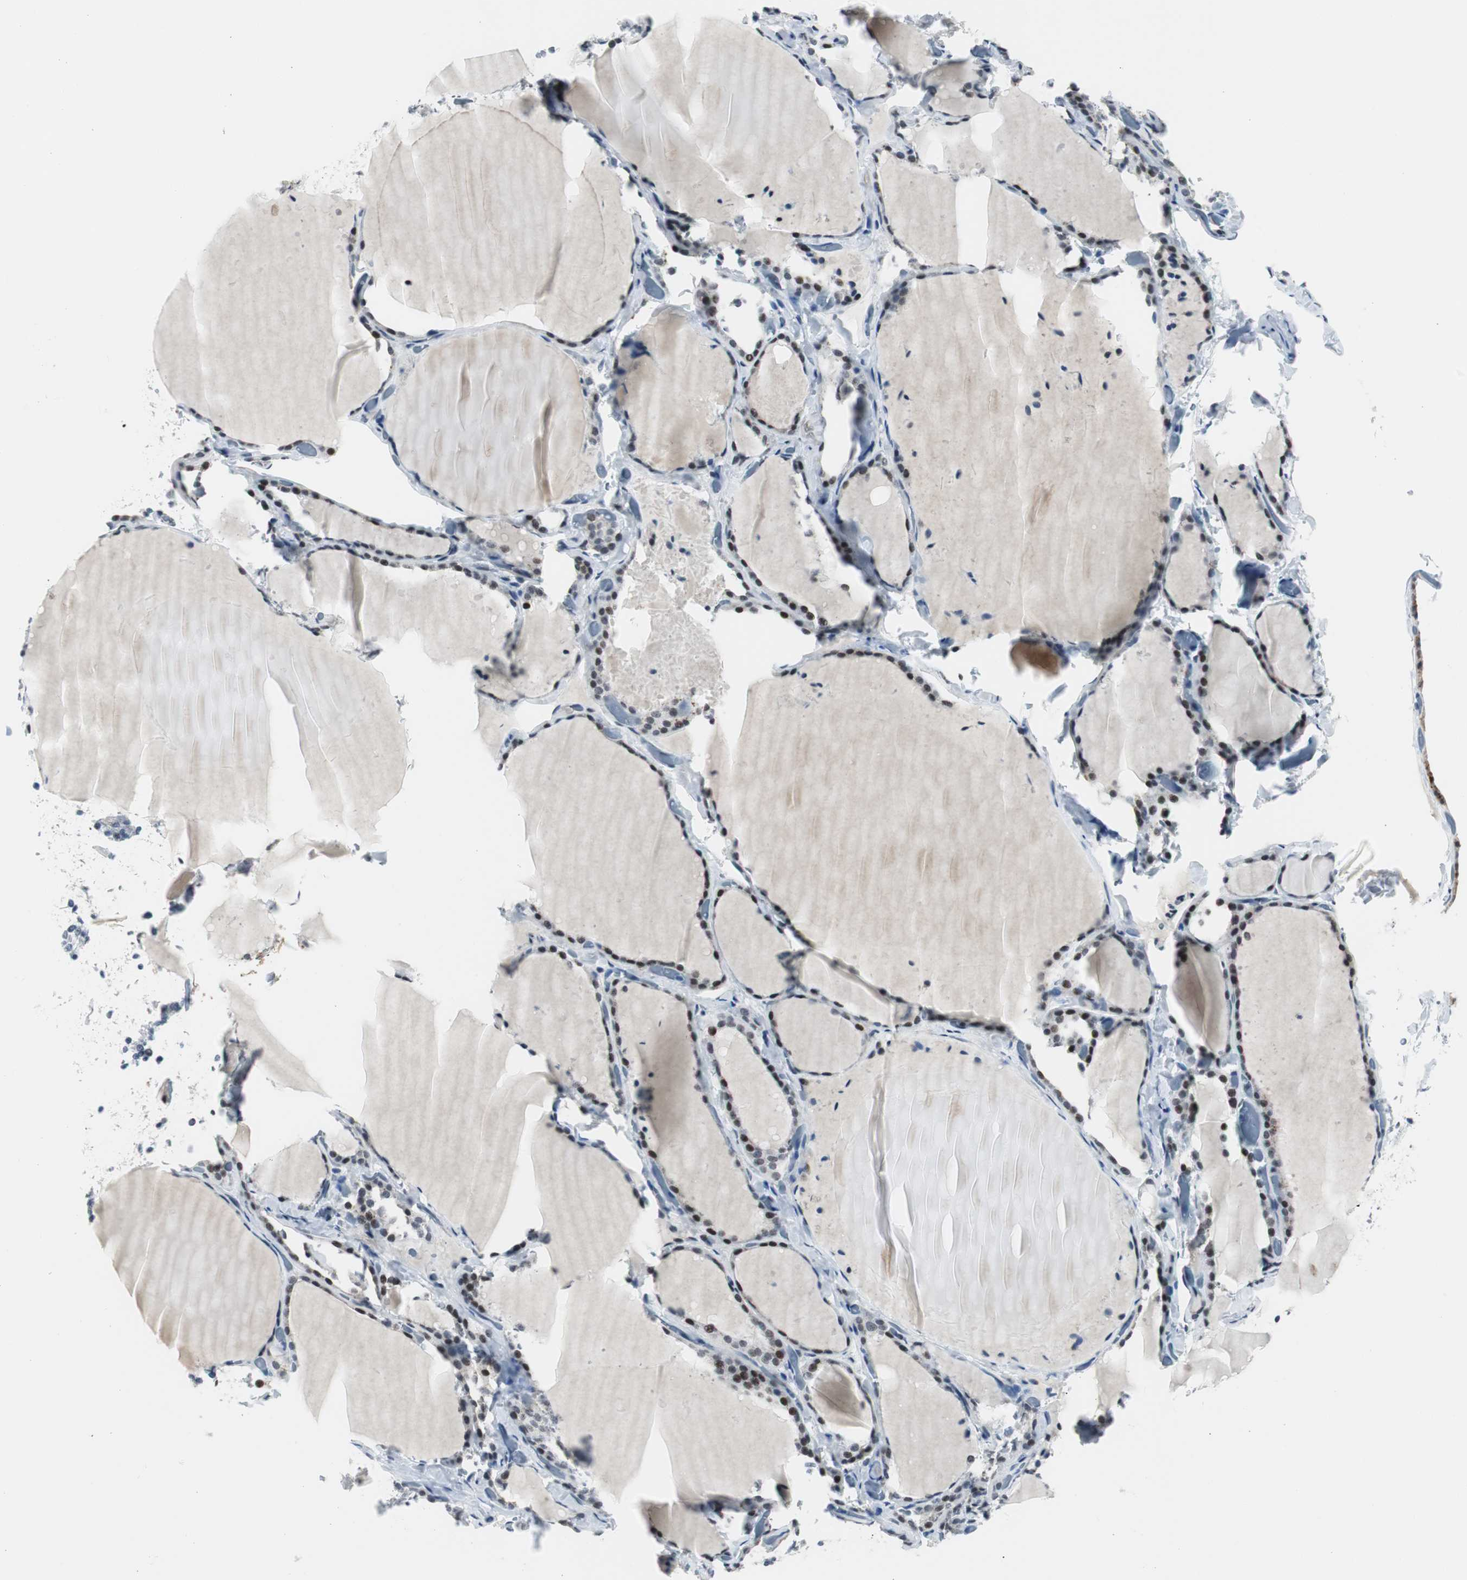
{"staining": {"intensity": "weak", "quantity": "<25%", "location": "cytoplasmic/membranous,nuclear"}, "tissue": "thyroid gland", "cell_type": "Glandular cells", "image_type": "normal", "snomed": [{"axis": "morphology", "description": "Normal tissue, NOS"}, {"axis": "topography", "description": "Thyroid gland"}], "caption": "A histopathology image of thyroid gland stained for a protein exhibits no brown staining in glandular cells.", "gene": "MTA1", "patient": {"sex": "female", "age": 22}}